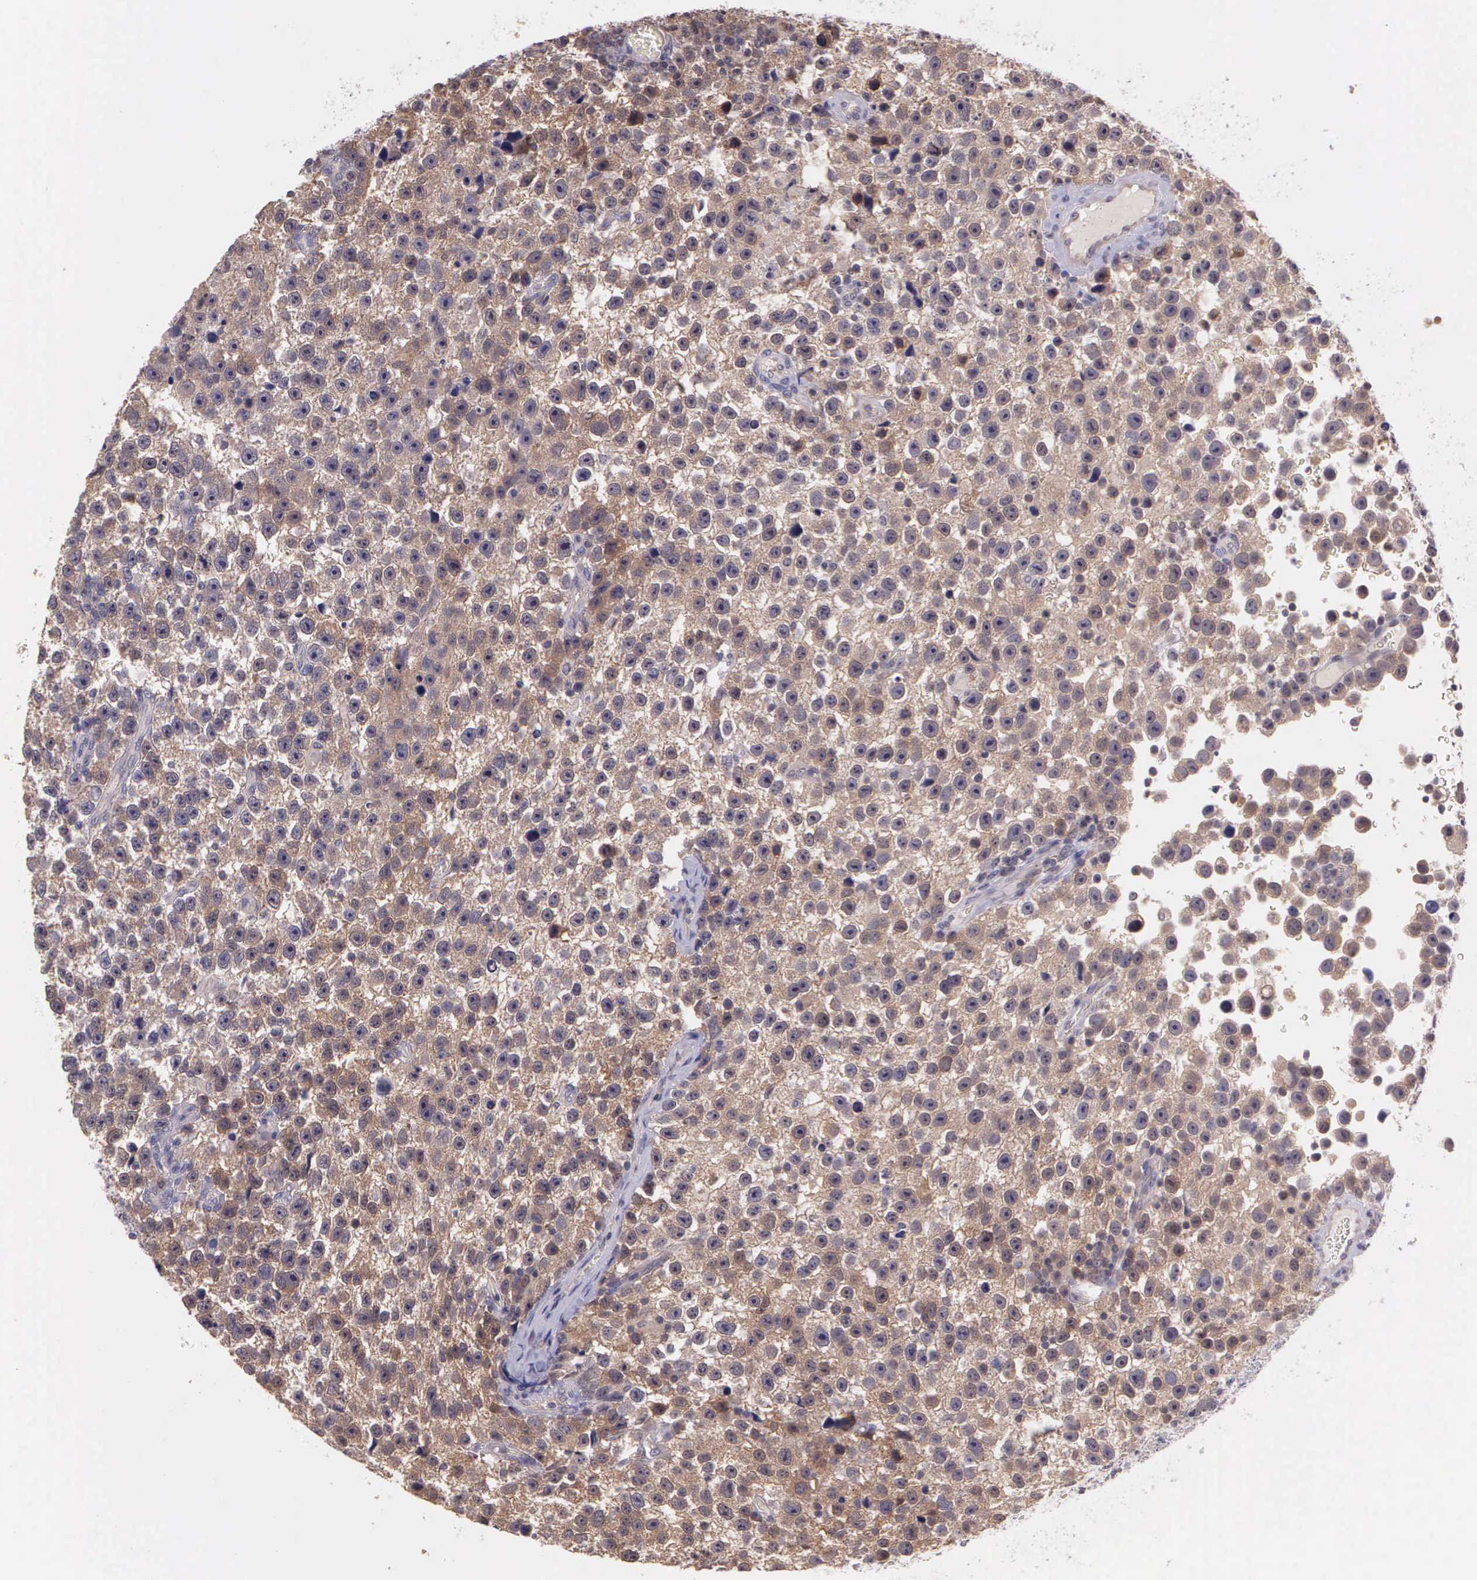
{"staining": {"intensity": "weak", "quantity": ">75%", "location": "cytoplasmic/membranous"}, "tissue": "testis cancer", "cell_type": "Tumor cells", "image_type": "cancer", "snomed": [{"axis": "morphology", "description": "Seminoma, NOS"}, {"axis": "topography", "description": "Testis"}], "caption": "Tumor cells reveal low levels of weak cytoplasmic/membranous staining in about >75% of cells in testis seminoma. The protein is stained brown, and the nuclei are stained in blue (DAB IHC with brightfield microscopy, high magnification).", "gene": "IGBP1", "patient": {"sex": "male", "age": 33}}